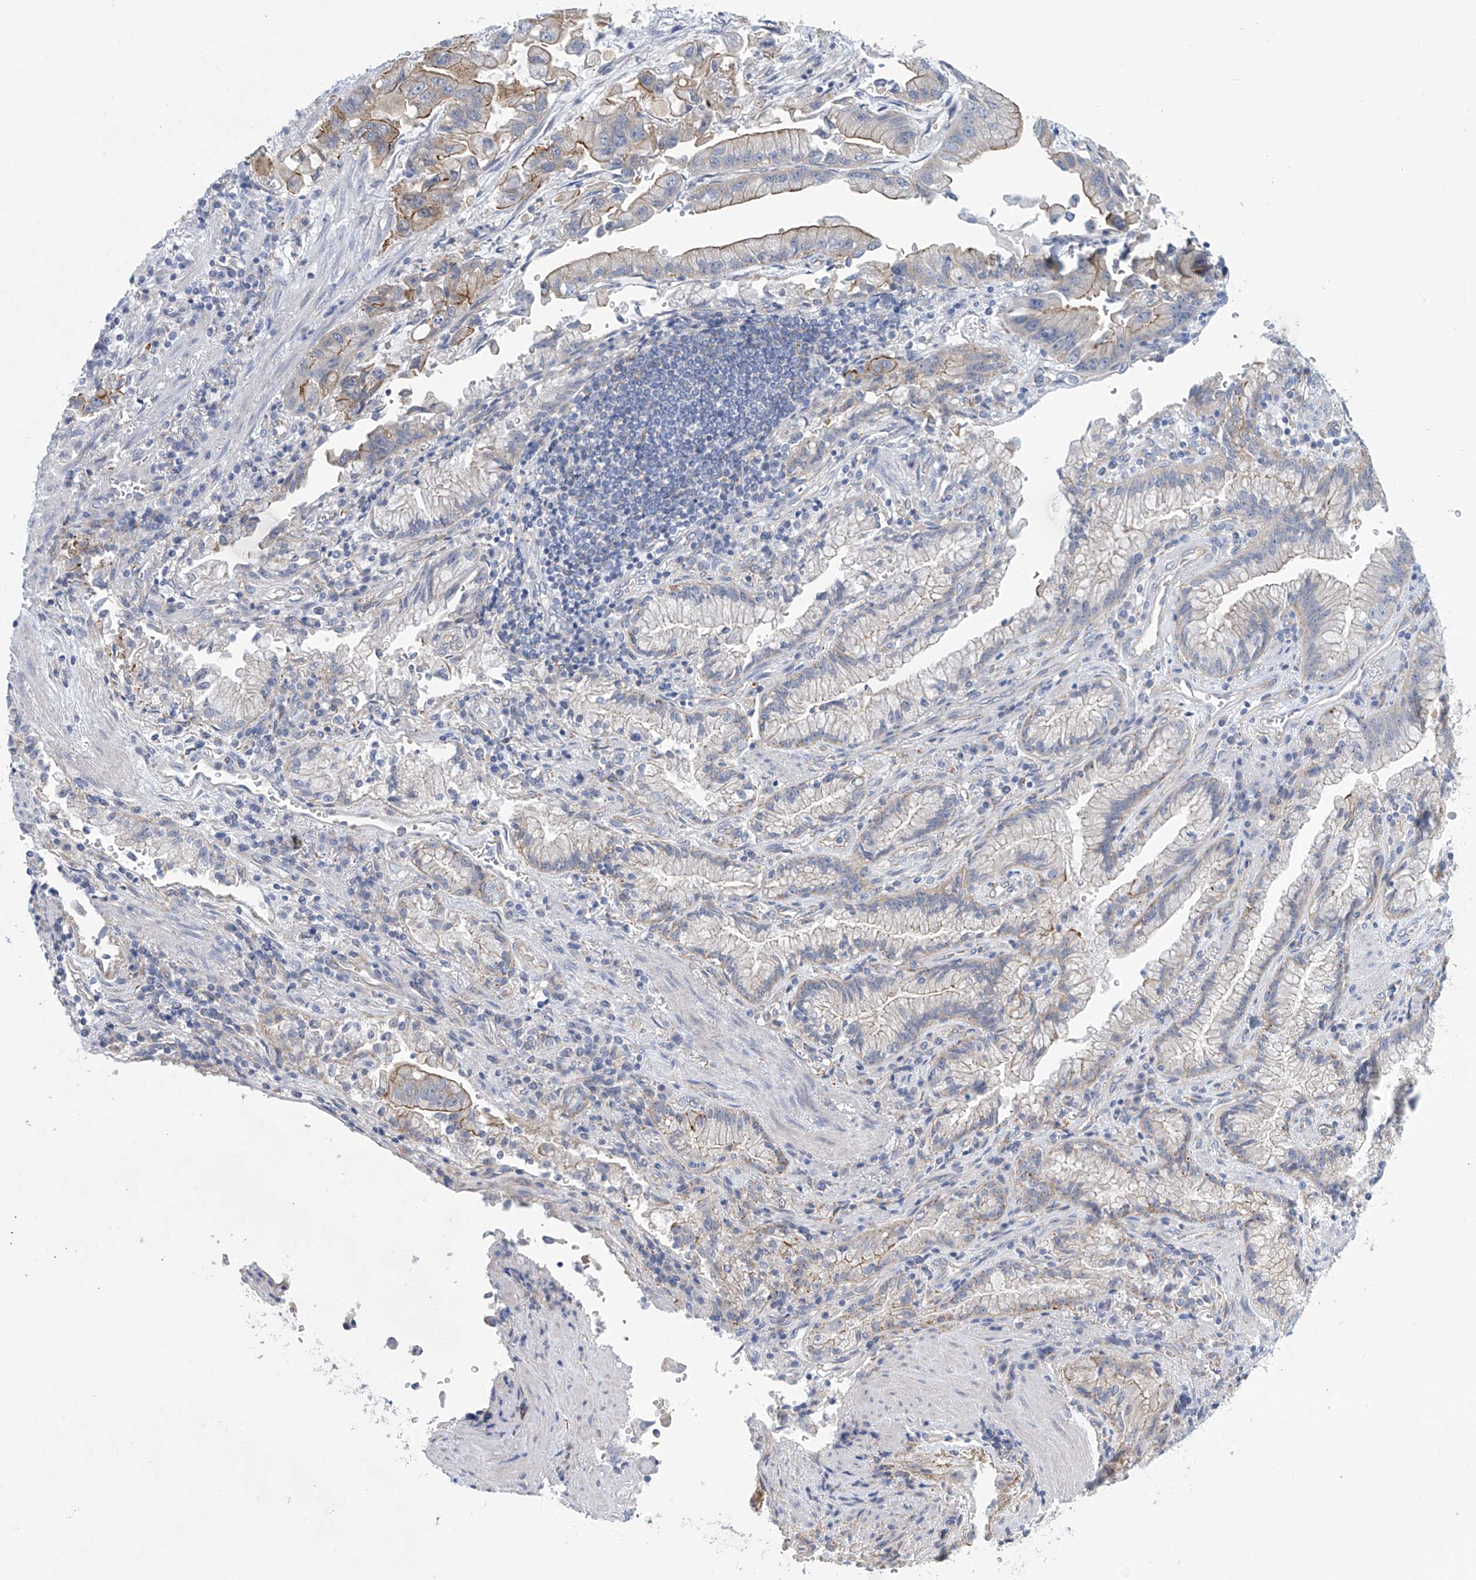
{"staining": {"intensity": "moderate", "quantity": "25%-75%", "location": "cytoplasmic/membranous"}, "tissue": "stomach cancer", "cell_type": "Tumor cells", "image_type": "cancer", "snomed": [{"axis": "morphology", "description": "Adenocarcinoma, NOS"}, {"axis": "topography", "description": "Stomach"}], "caption": "Protein expression analysis of human stomach adenocarcinoma reveals moderate cytoplasmic/membranous expression in approximately 25%-75% of tumor cells.", "gene": "ABHD13", "patient": {"sex": "male", "age": 62}}